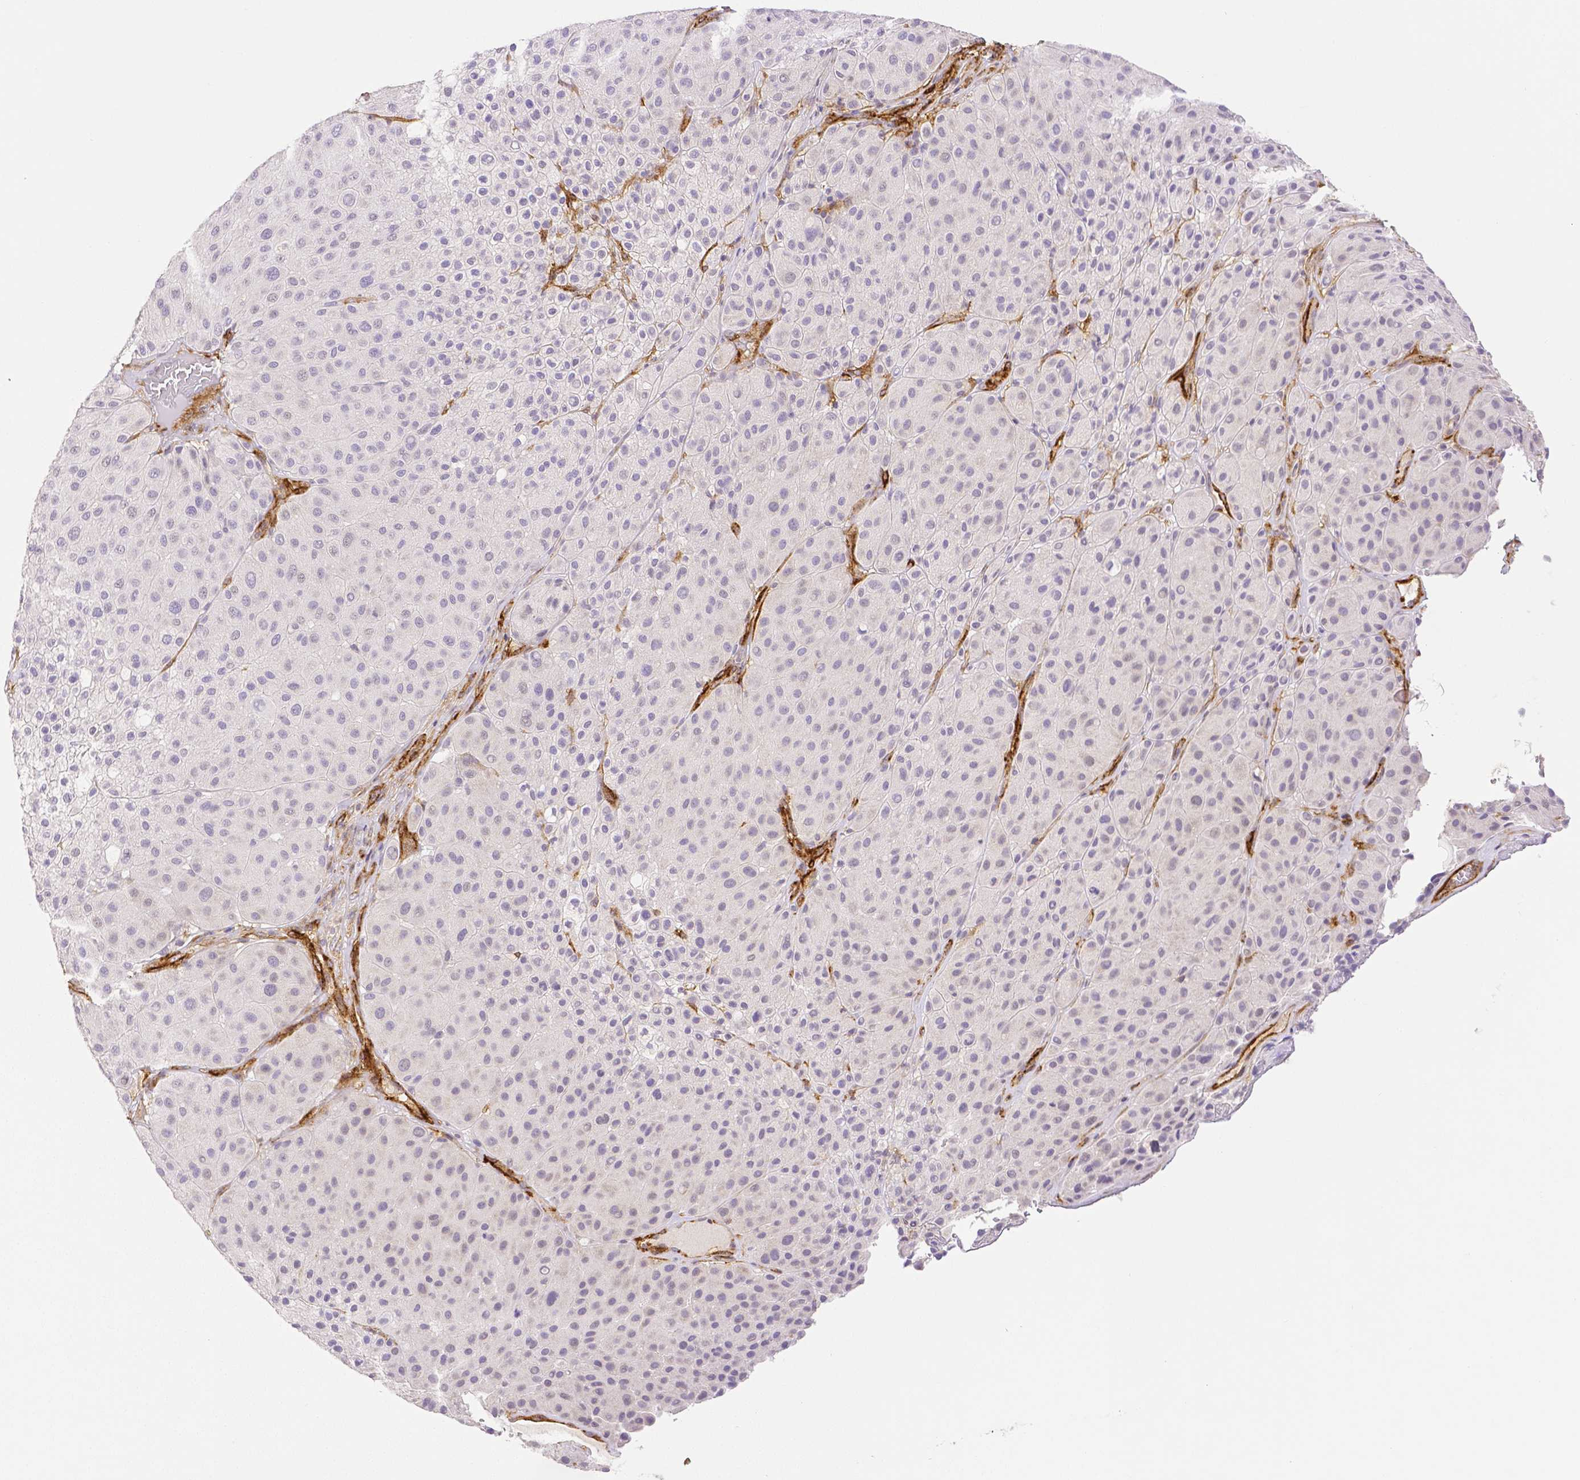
{"staining": {"intensity": "negative", "quantity": "none", "location": "none"}, "tissue": "melanoma", "cell_type": "Tumor cells", "image_type": "cancer", "snomed": [{"axis": "morphology", "description": "Malignant melanoma, Metastatic site"}, {"axis": "topography", "description": "Smooth muscle"}], "caption": "Immunohistochemistry (IHC) photomicrograph of neoplastic tissue: human malignant melanoma (metastatic site) stained with DAB (3,3'-diaminobenzidine) shows no significant protein positivity in tumor cells. (DAB immunohistochemistry with hematoxylin counter stain).", "gene": "THY1", "patient": {"sex": "male", "age": 41}}